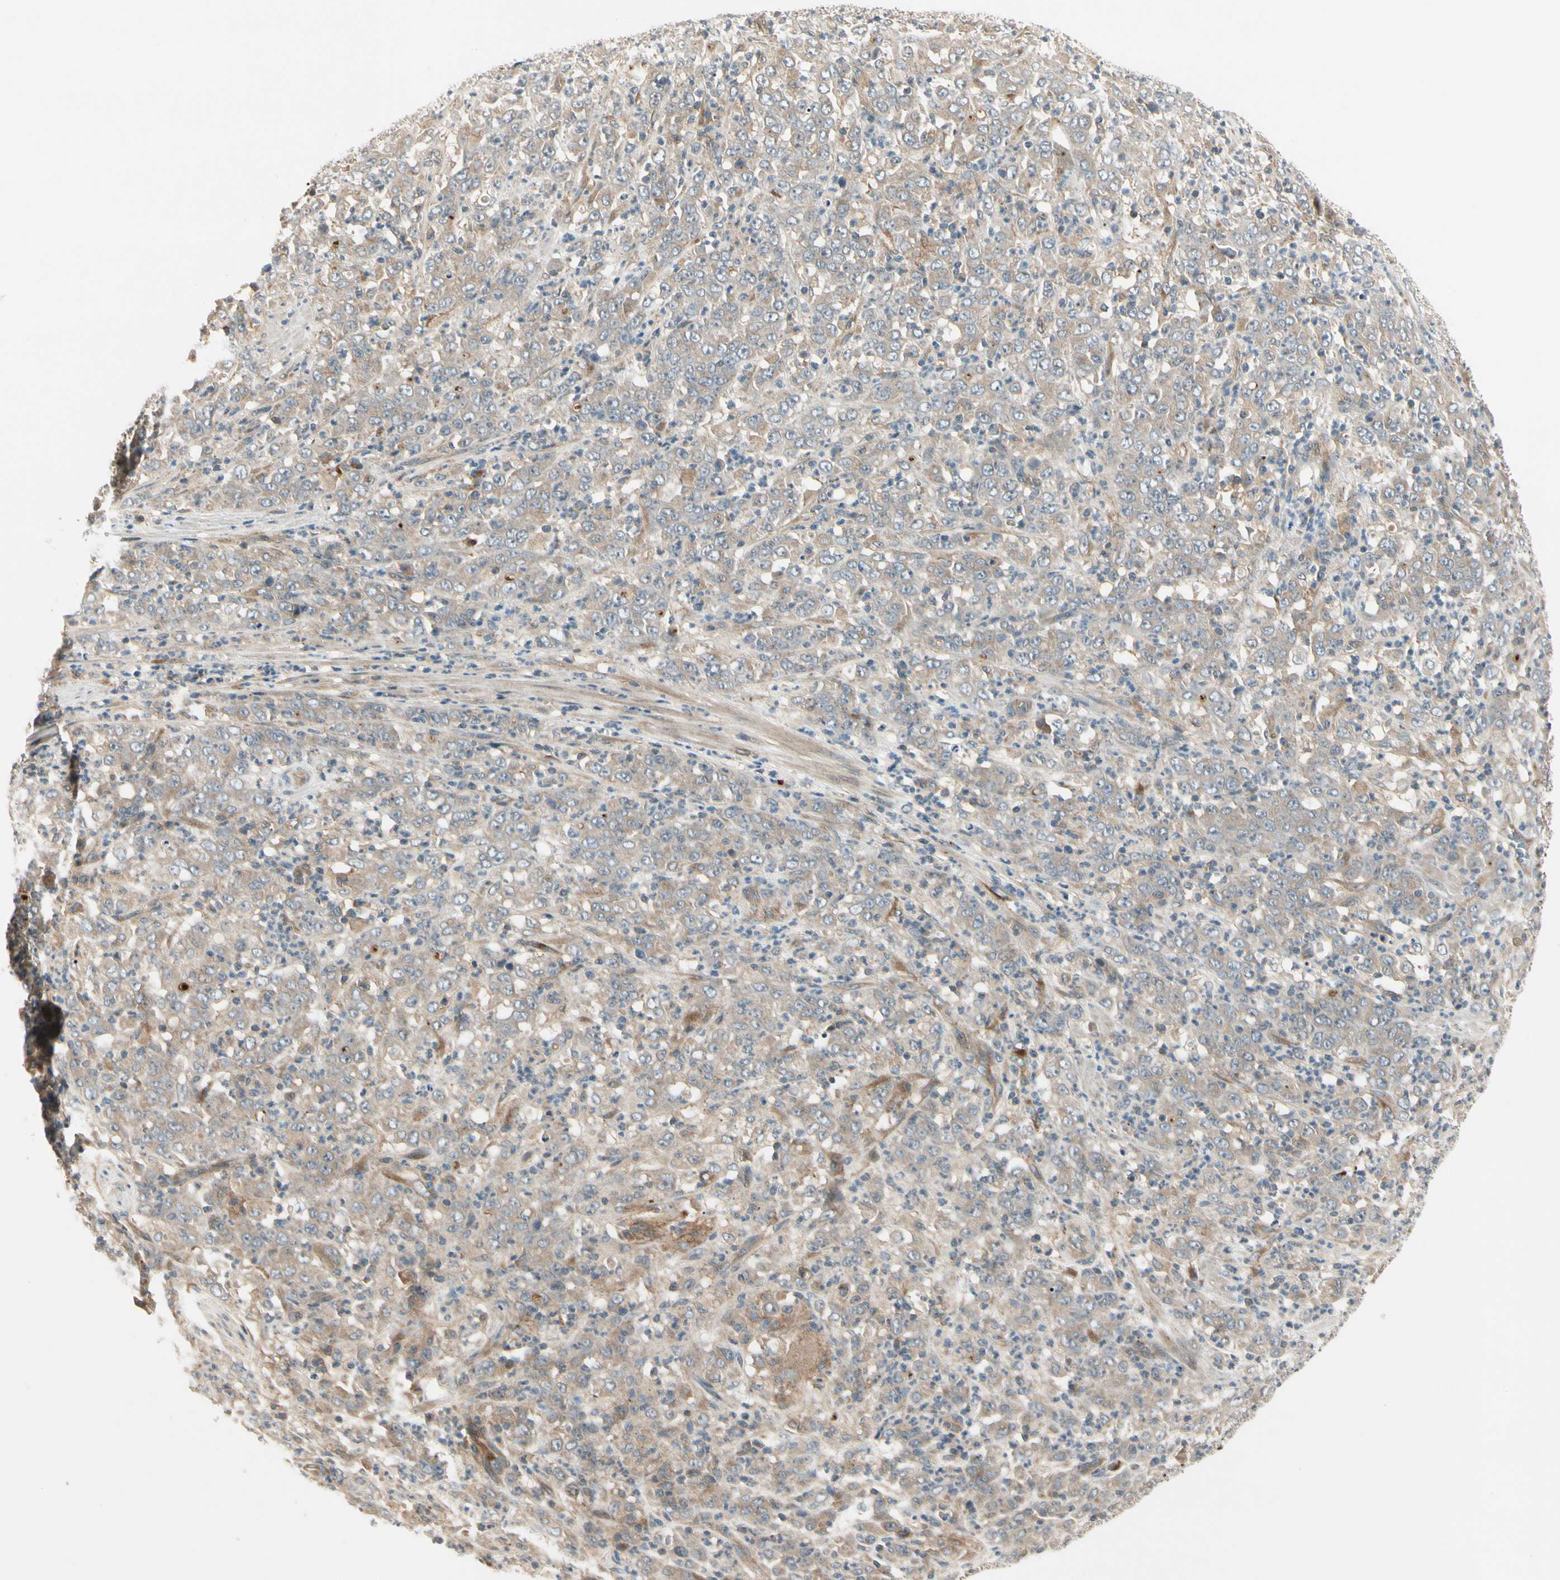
{"staining": {"intensity": "moderate", "quantity": ">75%", "location": "cytoplasmic/membranous"}, "tissue": "stomach cancer", "cell_type": "Tumor cells", "image_type": "cancer", "snomed": [{"axis": "morphology", "description": "Adenocarcinoma, NOS"}, {"axis": "topography", "description": "Stomach, lower"}], "caption": "An IHC histopathology image of tumor tissue is shown. Protein staining in brown shows moderate cytoplasmic/membranous positivity in stomach adenocarcinoma within tumor cells. (DAB (3,3'-diaminobenzidine) IHC, brown staining for protein, blue staining for nuclei).", "gene": "F2R", "patient": {"sex": "female", "age": 71}}